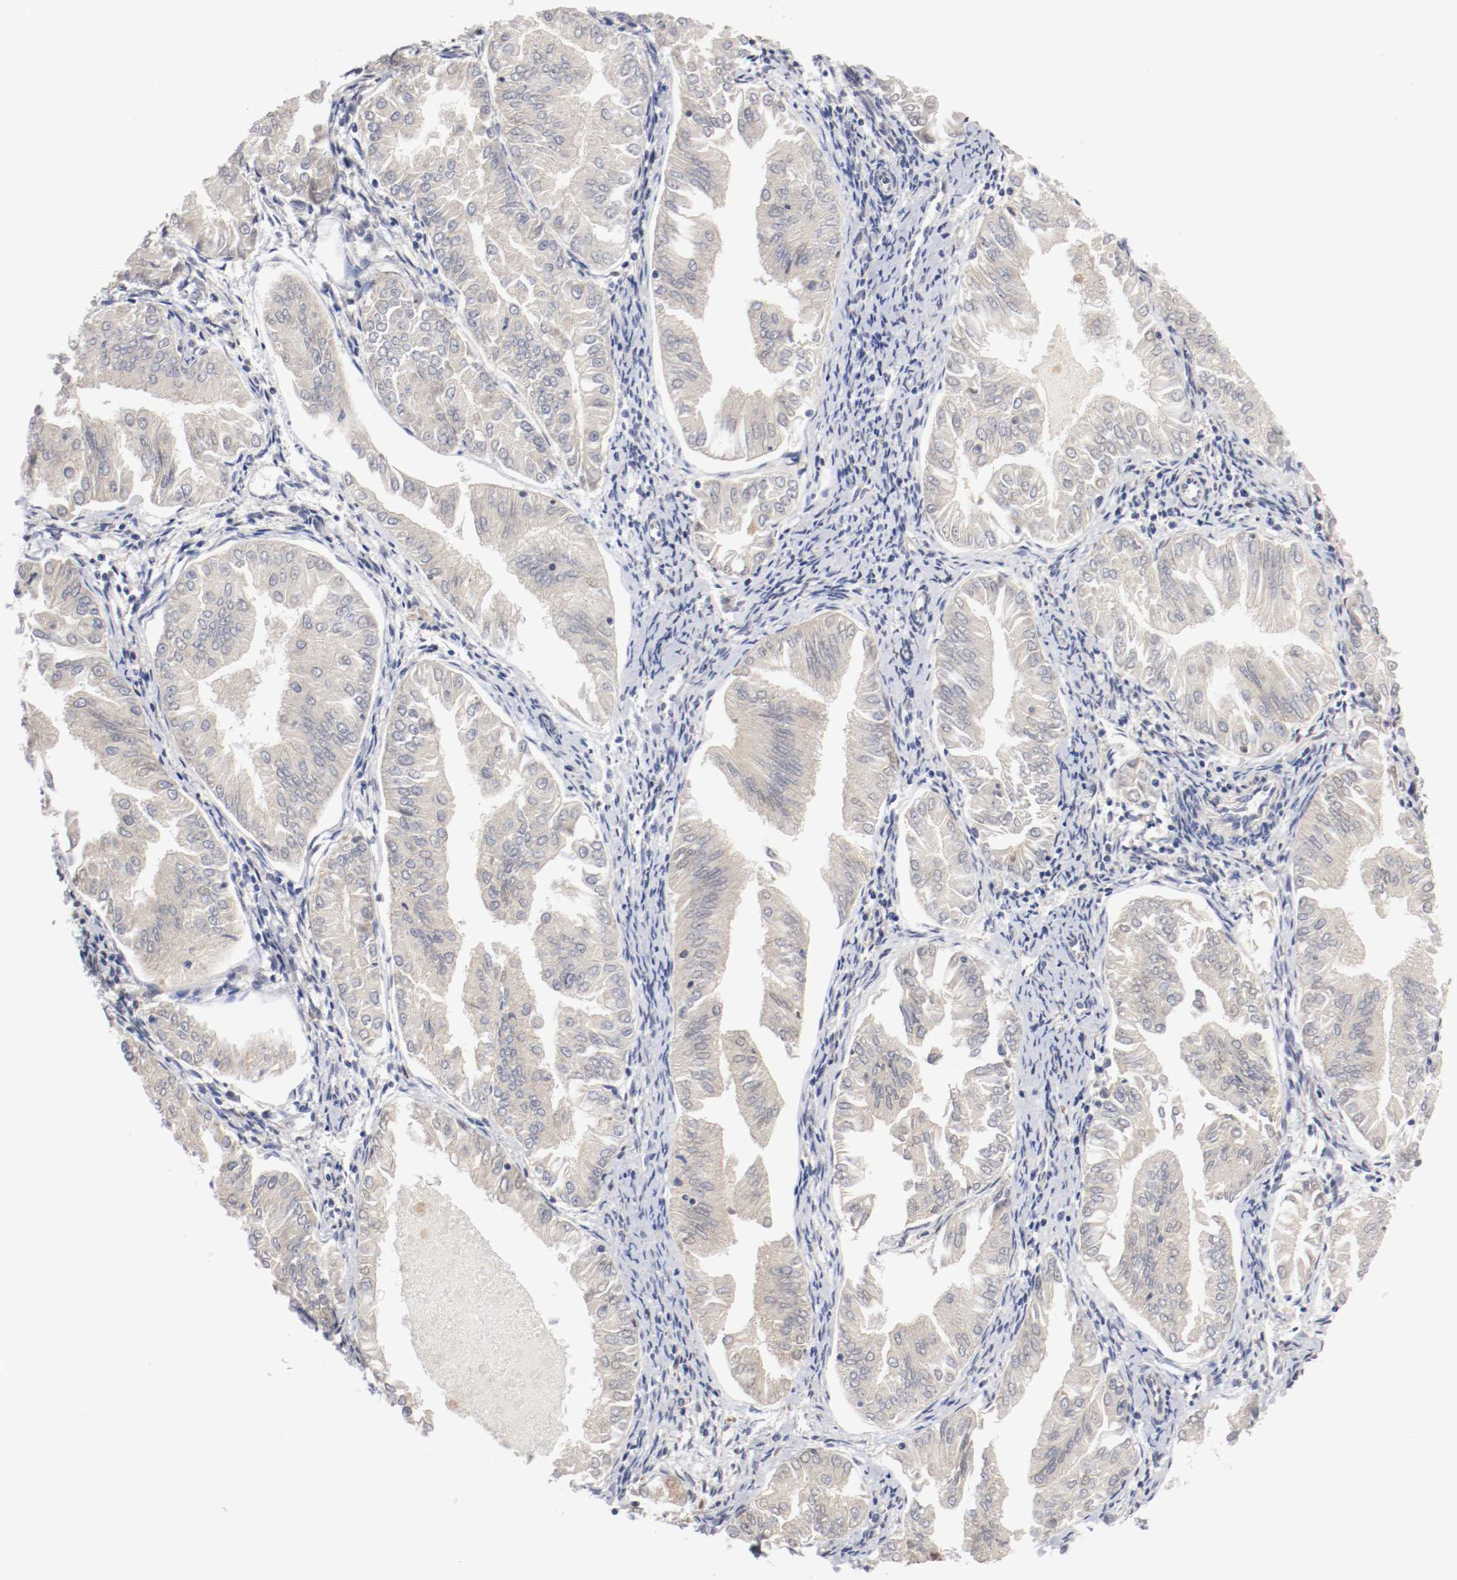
{"staining": {"intensity": "weak", "quantity": "25%-75%", "location": "cytoplasmic/membranous"}, "tissue": "endometrial cancer", "cell_type": "Tumor cells", "image_type": "cancer", "snomed": [{"axis": "morphology", "description": "Adenocarcinoma, NOS"}, {"axis": "topography", "description": "Endometrium"}], "caption": "Weak cytoplasmic/membranous staining for a protein is appreciated in about 25%-75% of tumor cells of adenocarcinoma (endometrial) using IHC.", "gene": "PCSK6", "patient": {"sex": "female", "age": 53}}